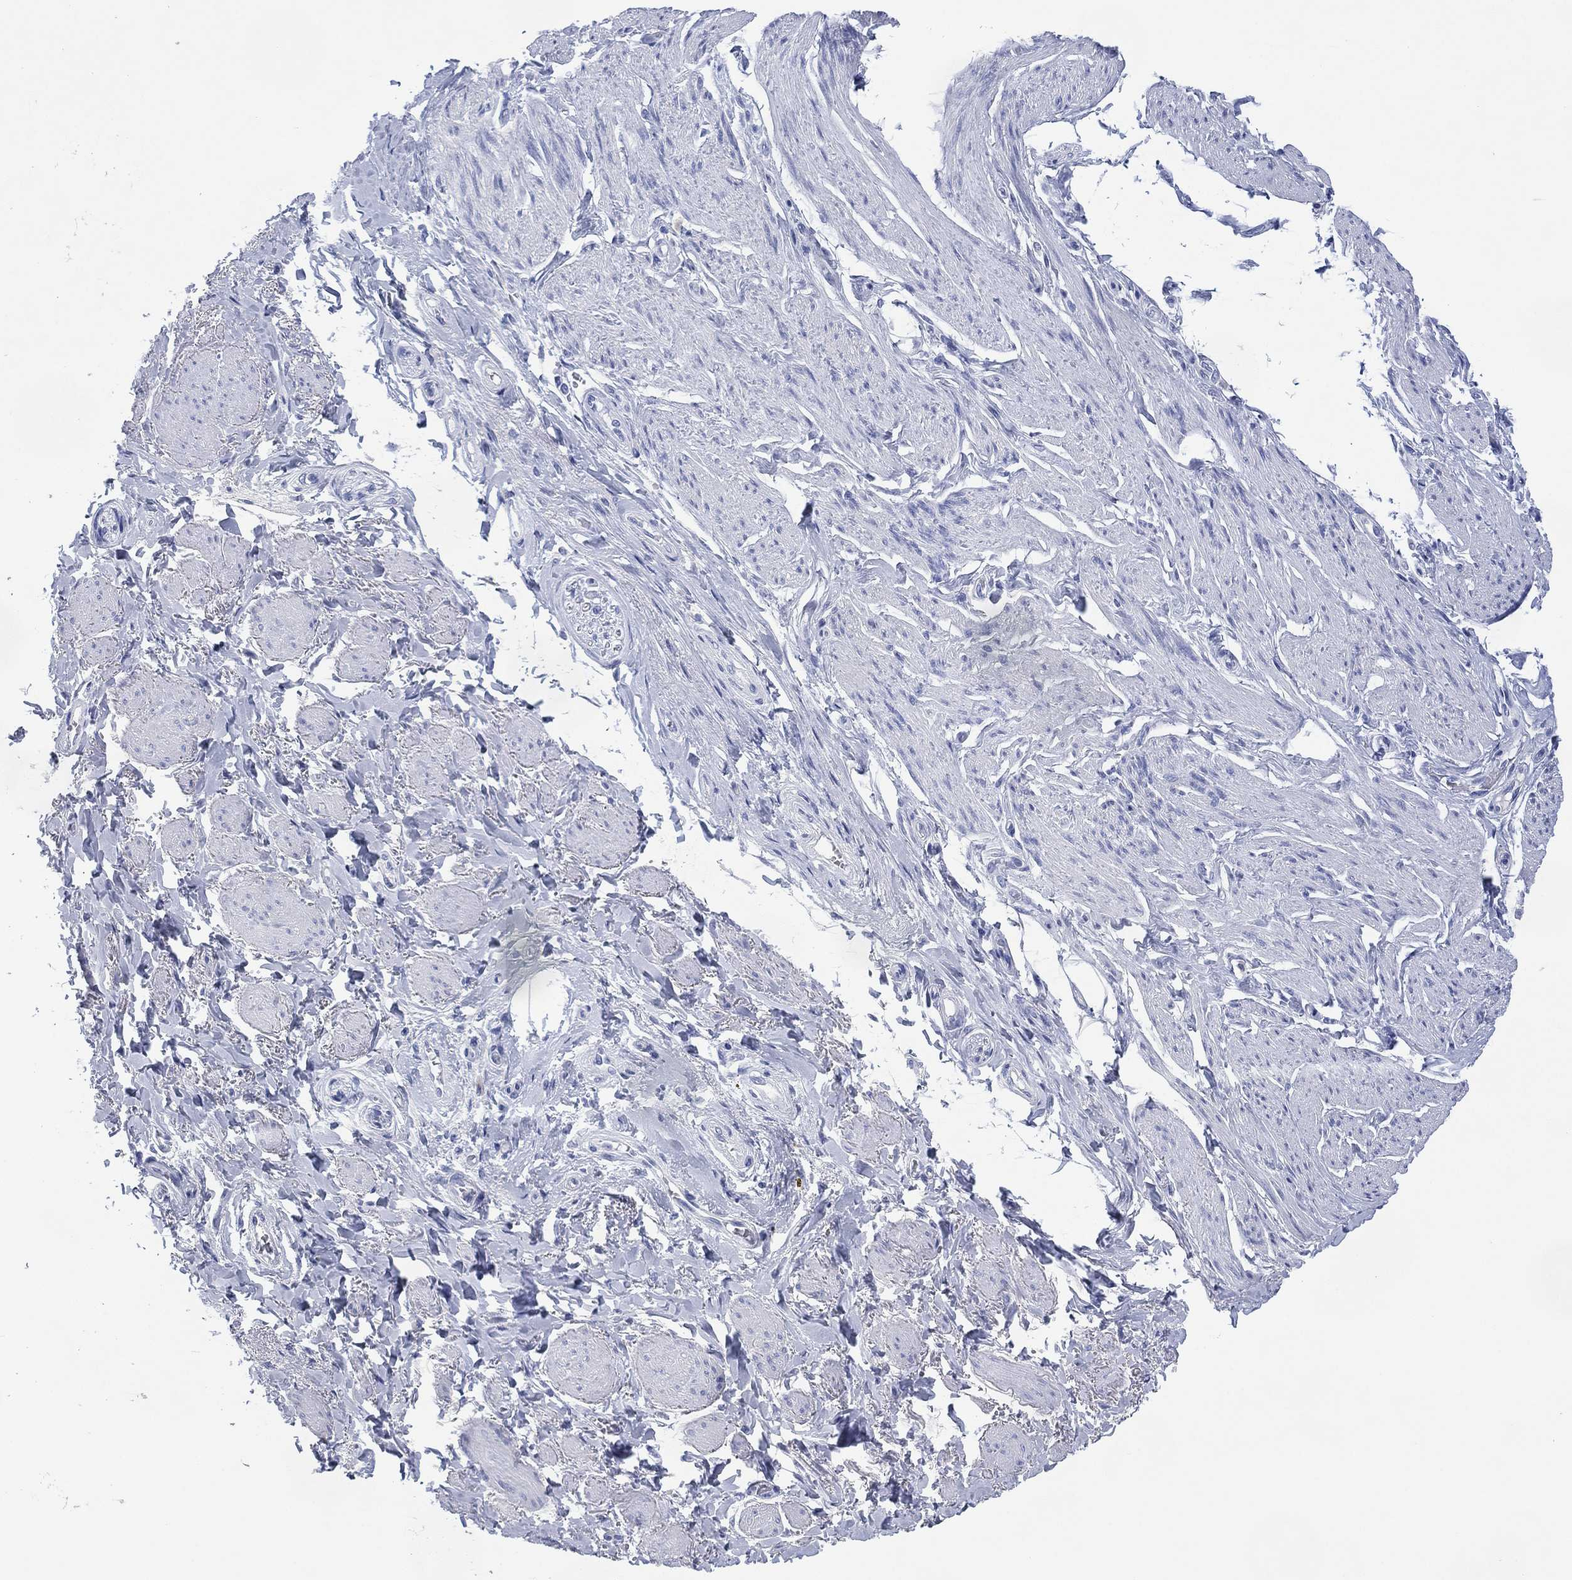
{"staining": {"intensity": "negative", "quantity": "none", "location": "none"}, "tissue": "adipose tissue", "cell_type": "Adipocytes", "image_type": "normal", "snomed": [{"axis": "morphology", "description": "Normal tissue, NOS"}, {"axis": "topography", "description": "Skeletal muscle"}, {"axis": "topography", "description": "Anal"}, {"axis": "topography", "description": "Peripheral nerve tissue"}], "caption": "Adipocytes show no significant positivity in unremarkable adipose tissue. (Immunohistochemistry, brightfield microscopy, high magnification).", "gene": "SIGLECL1", "patient": {"sex": "male", "age": 53}}